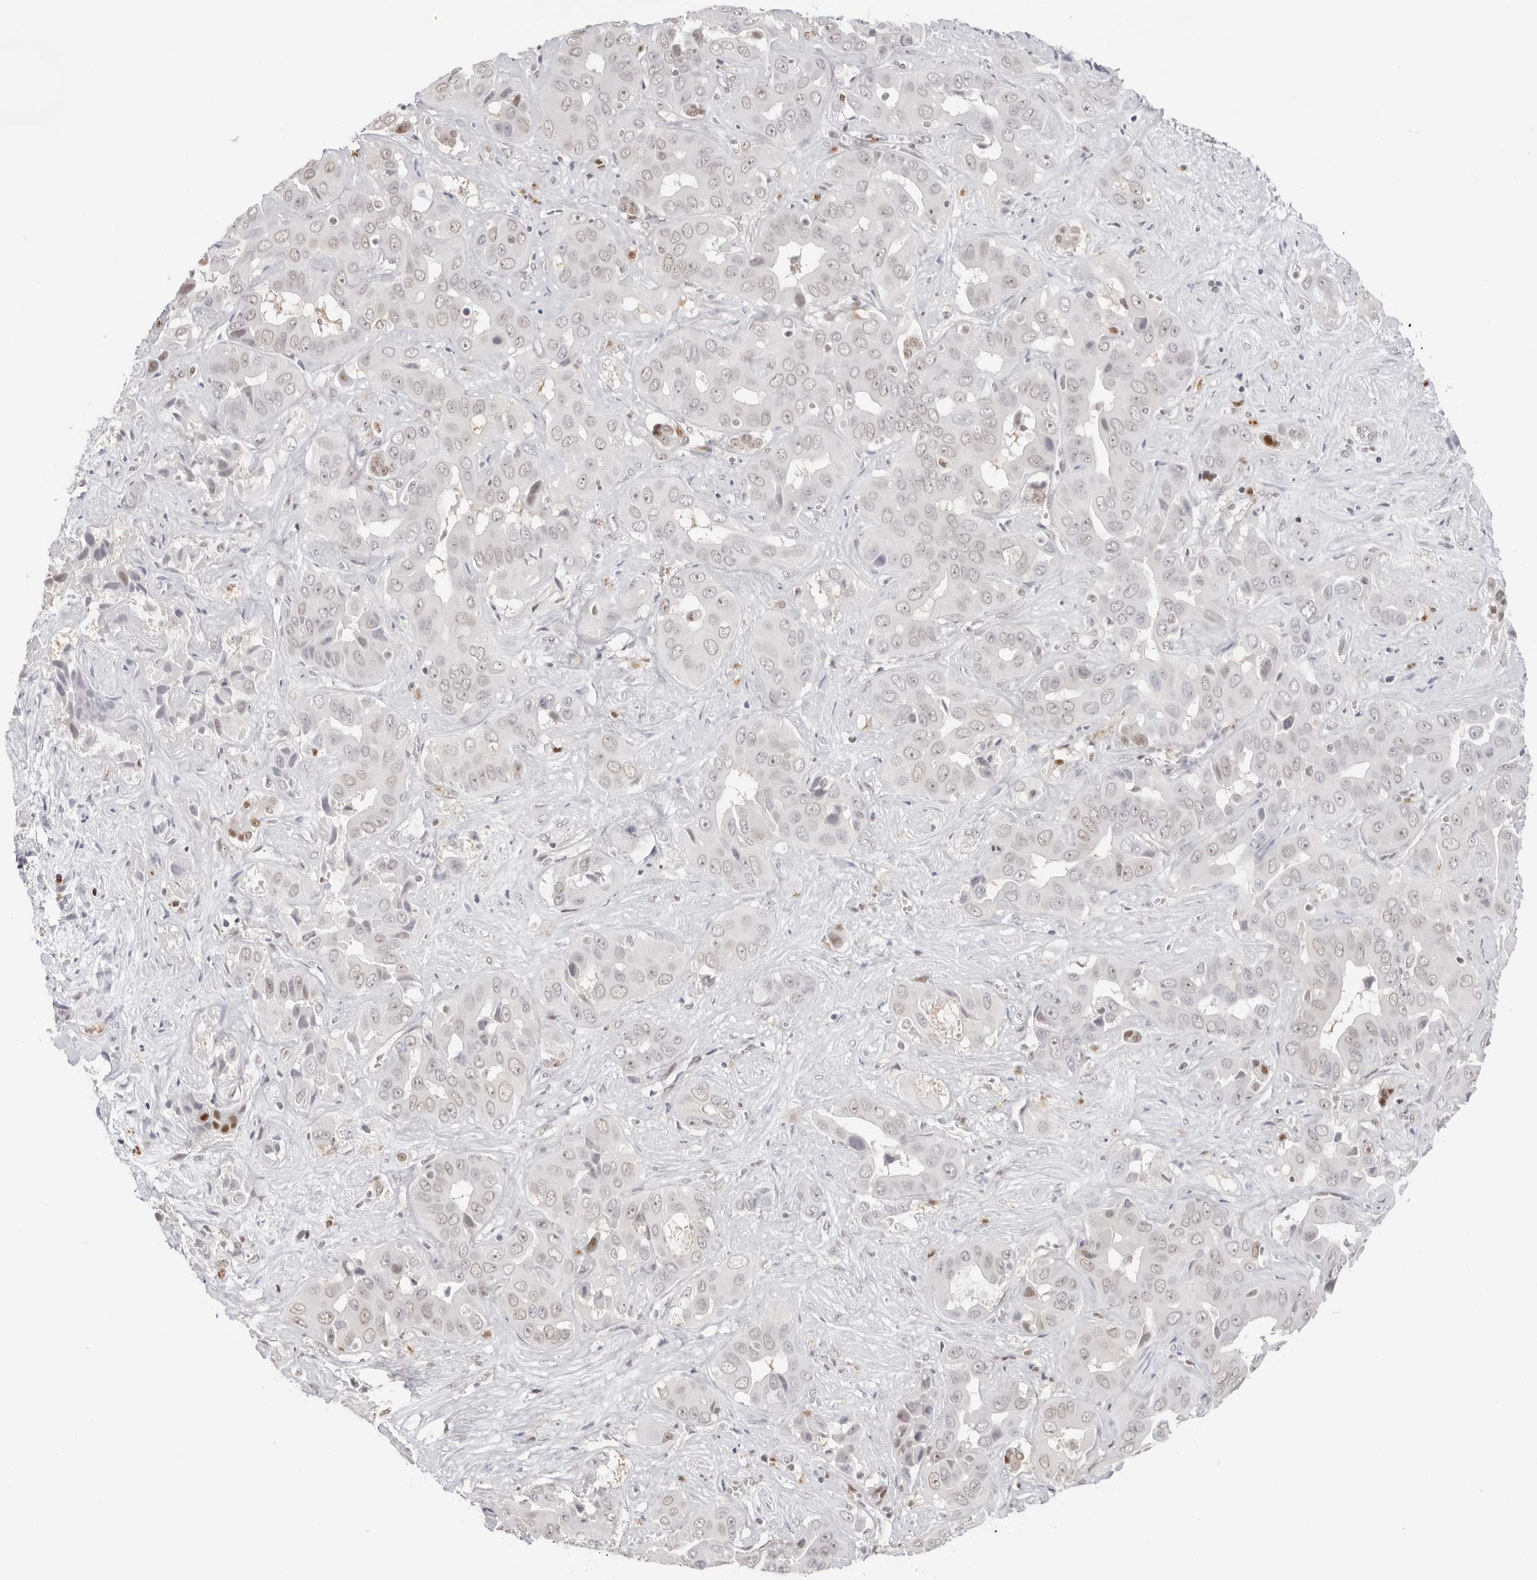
{"staining": {"intensity": "weak", "quantity": "<25%", "location": "nuclear"}, "tissue": "liver cancer", "cell_type": "Tumor cells", "image_type": "cancer", "snomed": [{"axis": "morphology", "description": "Cholangiocarcinoma"}, {"axis": "topography", "description": "Liver"}], "caption": "Immunohistochemical staining of human liver cancer demonstrates no significant positivity in tumor cells.", "gene": "RNF146", "patient": {"sex": "female", "age": 52}}